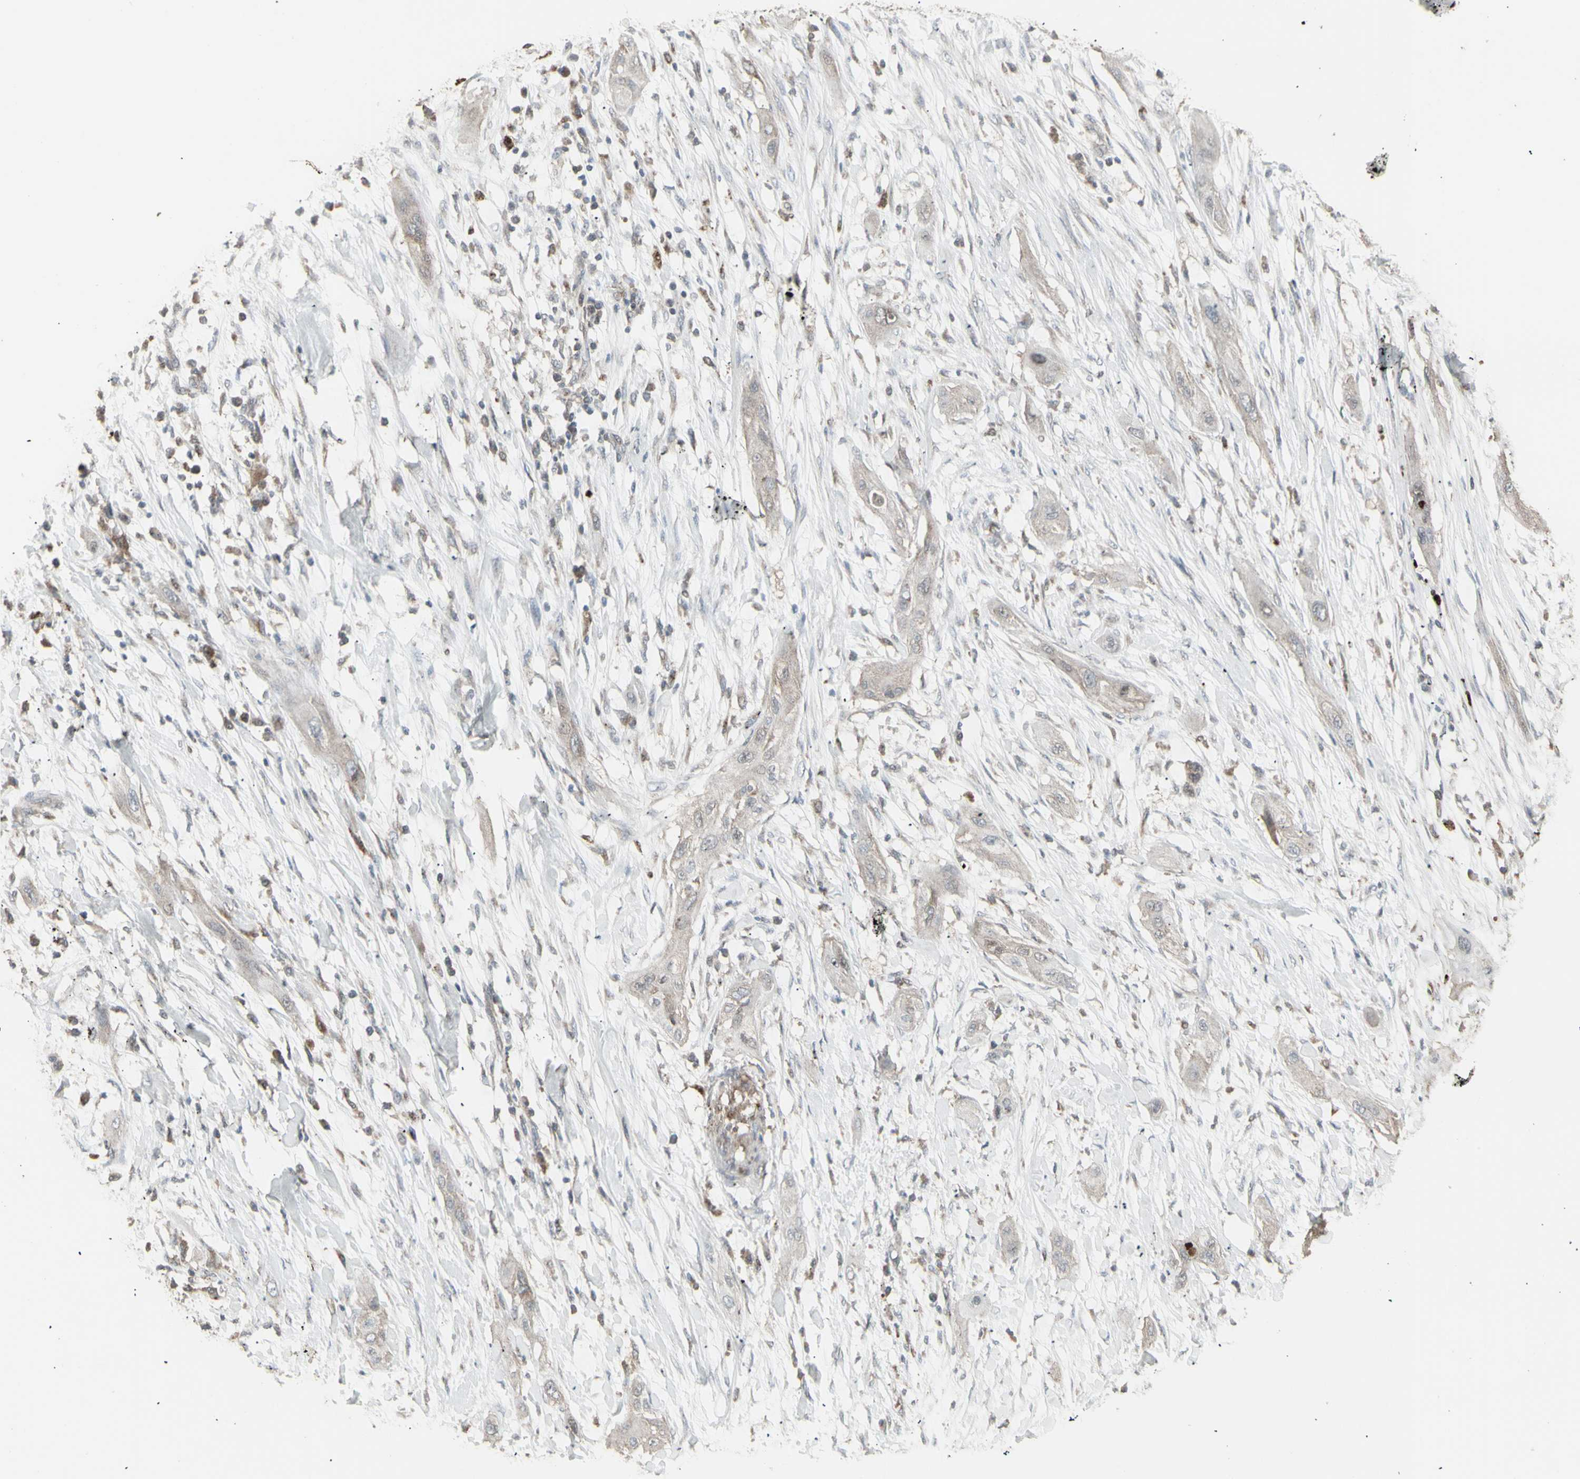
{"staining": {"intensity": "weak", "quantity": ">75%", "location": "cytoplasmic/membranous"}, "tissue": "lung cancer", "cell_type": "Tumor cells", "image_type": "cancer", "snomed": [{"axis": "morphology", "description": "Squamous cell carcinoma, NOS"}, {"axis": "topography", "description": "Lung"}], "caption": "Immunohistochemistry staining of lung squamous cell carcinoma, which exhibits low levels of weak cytoplasmic/membranous expression in about >75% of tumor cells indicating weak cytoplasmic/membranous protein positivity. The staining was performed using DAB (3,3'-diaminobenzidine) (brown) for protein detection and nuclei were counterstained in hematoxylin (blue).", "gene": "RNASEL", "patient": {"sex": "female", "age": 47}}